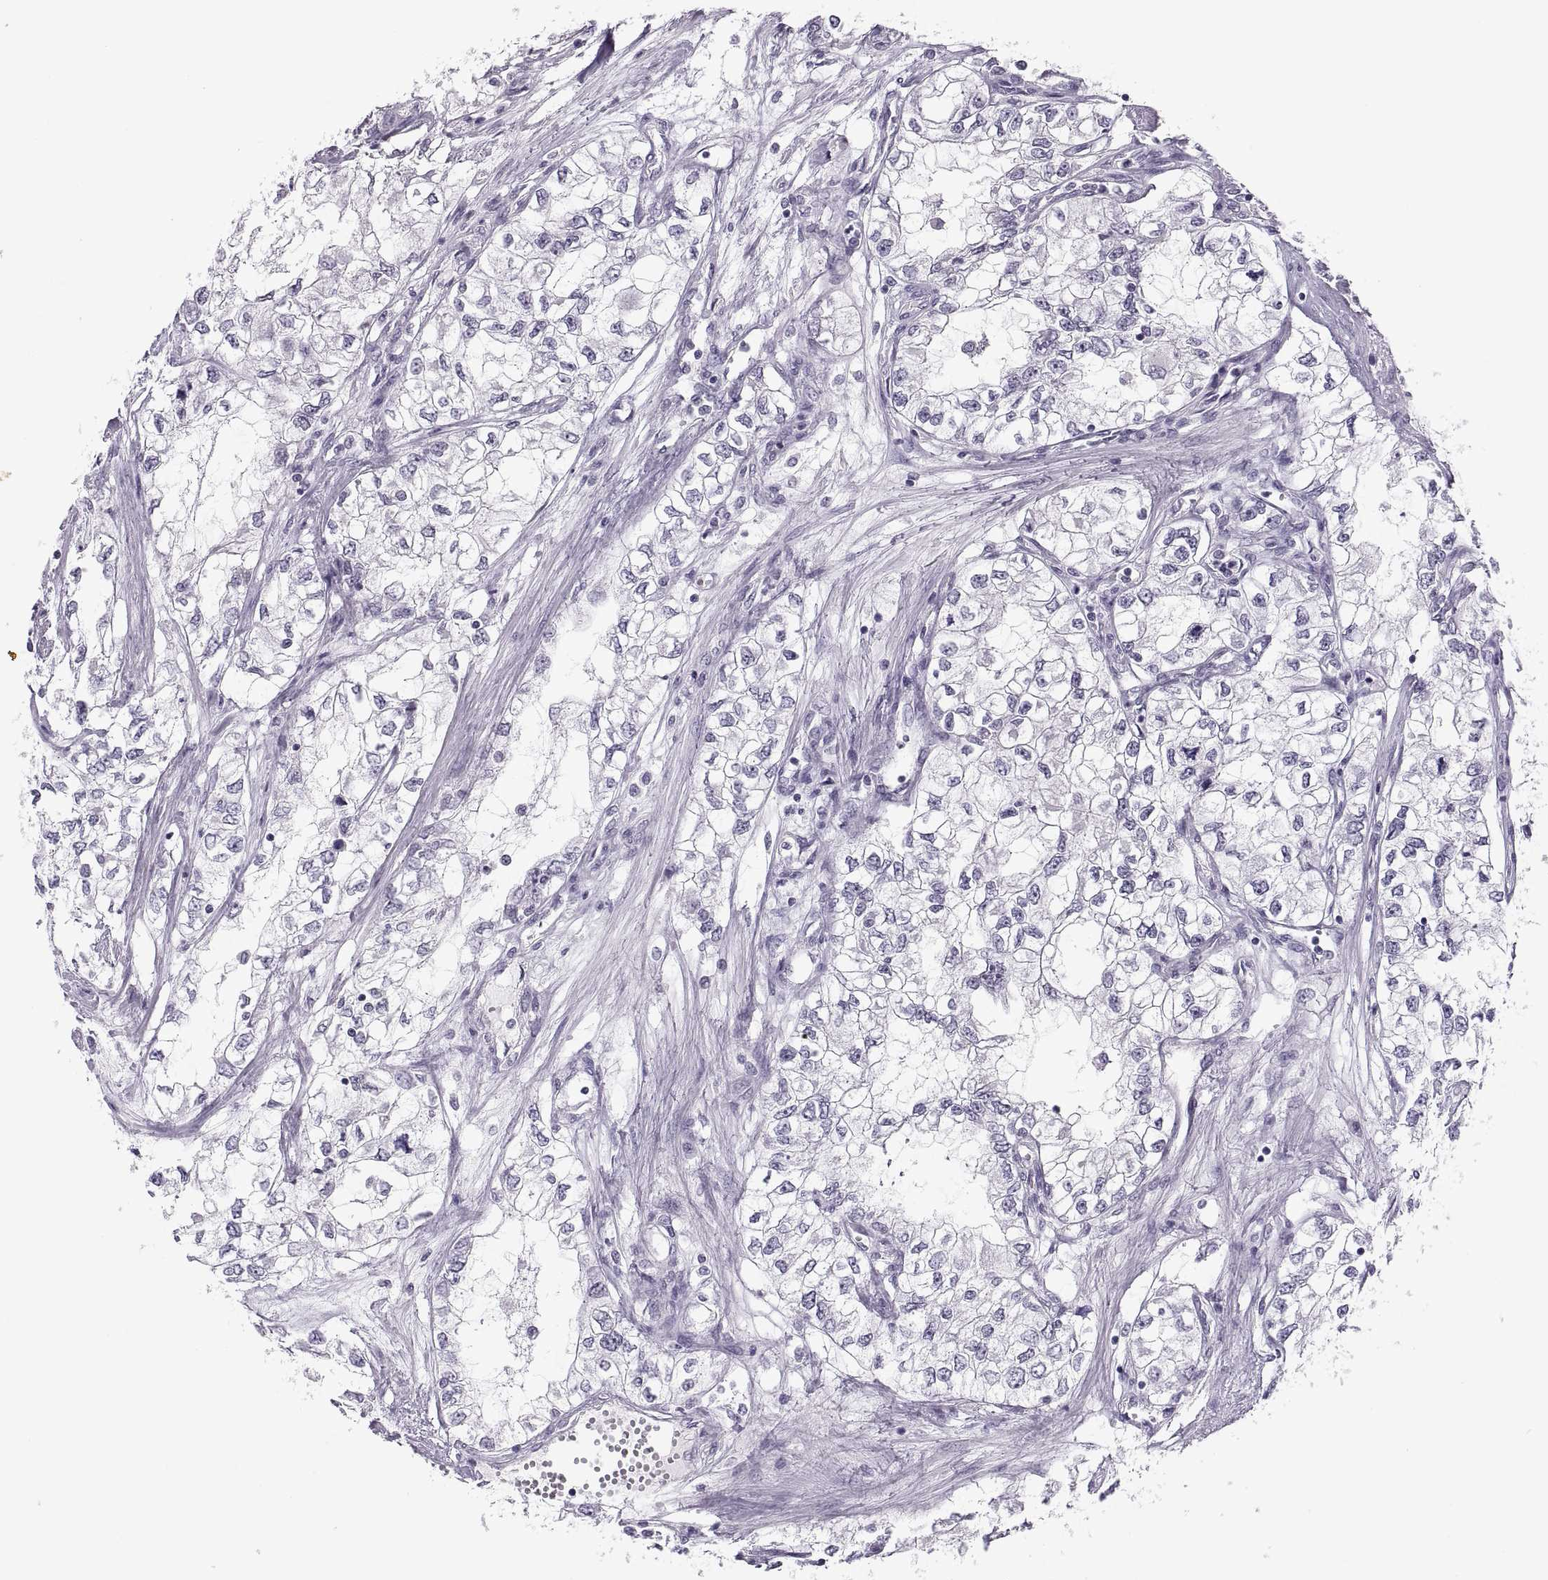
{"staining": {"intensity": "negative", "quantity": "none", "location": "none"}, "tissue": "renal cancer", "cell_type": "Tumor cells", "image_type": "cancer", "snomed": [{"axis": "morphology", "description": "Adenocarcinoma, NOS"}, {"axis": "topography", "description": "Kidney"}], "caption": "An IHC micrograph of renal cancer is shown. There is no staining in tumor cells of renal cancer.", "gene": "C3orf22", "patient": {"sex": "female", "age": 59}}